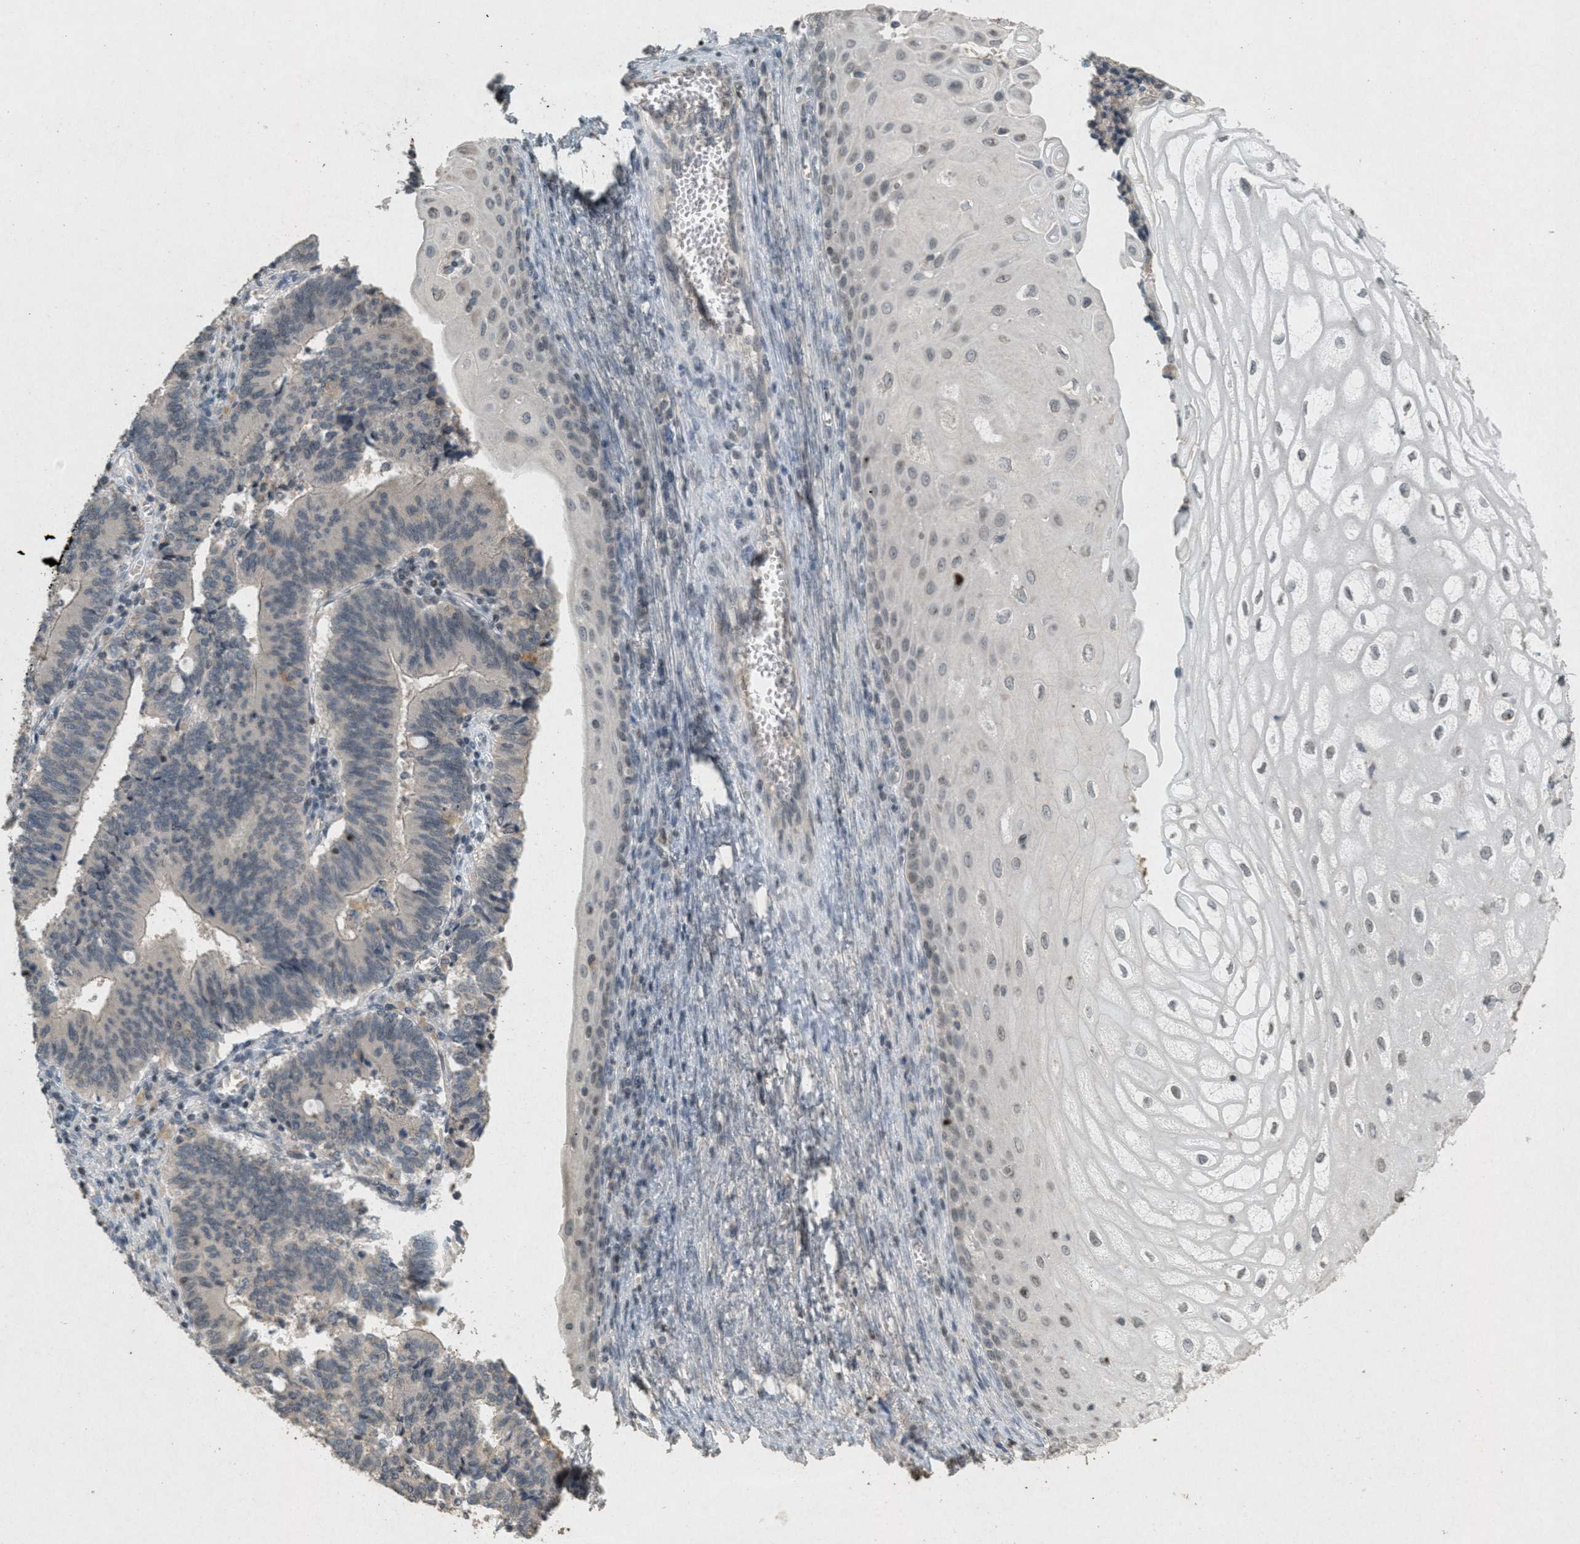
{"staining": {"intensity": "negative", "quantity": "none", "location": "none"}, "tissue": "cervical cancer", "cell_type": "Tumor cells", "image_type": "cancer", "snomed": [{"axis": "morphology", "description": "Adenocarcinoma, NOS"}, {"axis": "topography", "description": "Cervix"}], "caption": "Photomicrograph shows no protein expression in tumor cells of adenocarcinoma (cervical) tissue.", "gene": "ABHD6", "patient": {"sex": "female", "age": 44}}